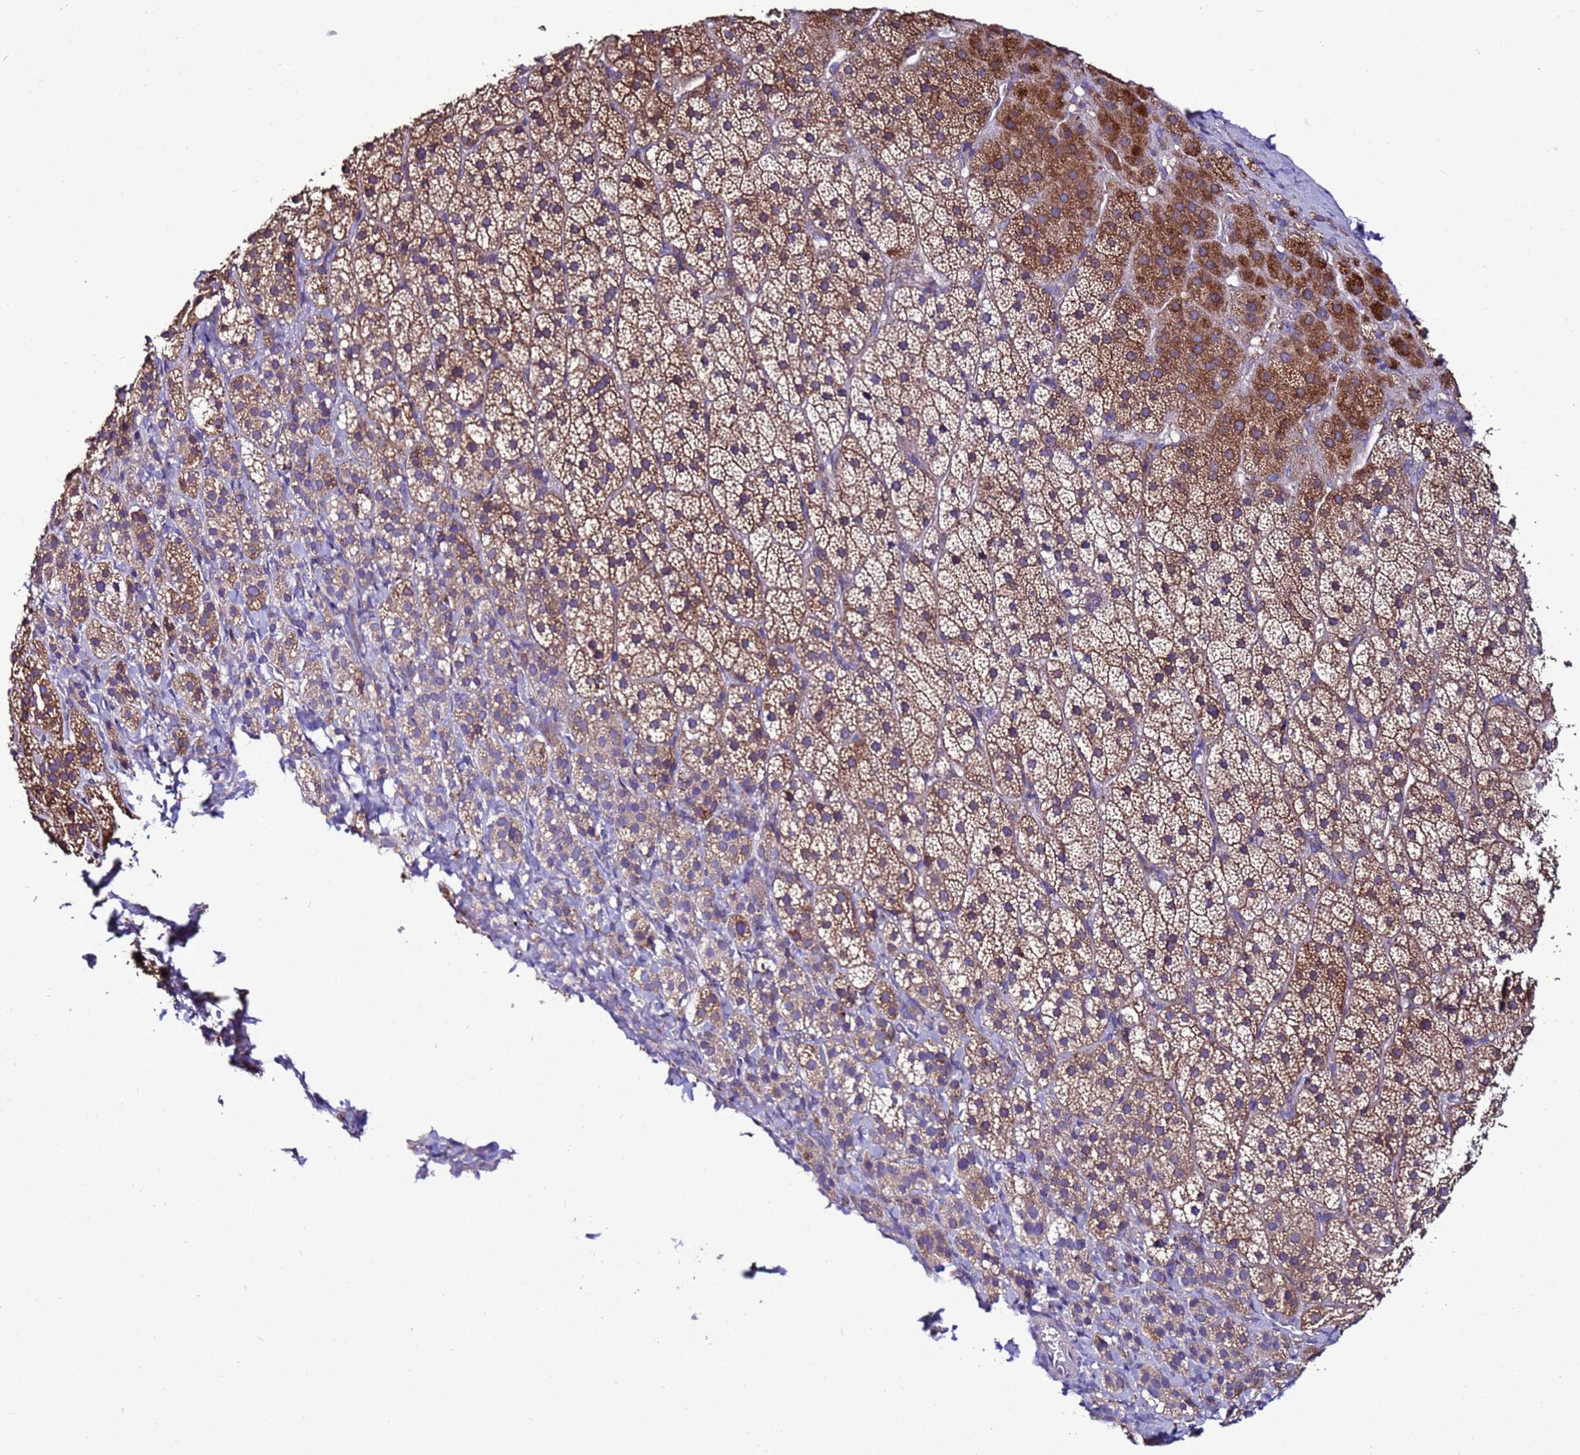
{"staining": {"intensity": "moderate", "quantity": ">75%", "location": "cytoplasmic/membranous"}, "tissue": "adrenal gland", "cell_type": "Glandular cells", "image_type": "normal", "snomed": [{"axis": "morphology", "description": "Normal tissue, NOS"}, {"axis": "topography", "description": "Adrenal gland"}], "caption": "A histopathology image of human adrenal gland stained for a protein reveals moderate cytoplasmic/membranous brown staining in glandular cells. (DAB (3,3'-diaminobenzidine) IHC with brightfield microscopy, high magnification).", "gene": "ANTKMT", "patient": {"sex": "female", "age": 44}}